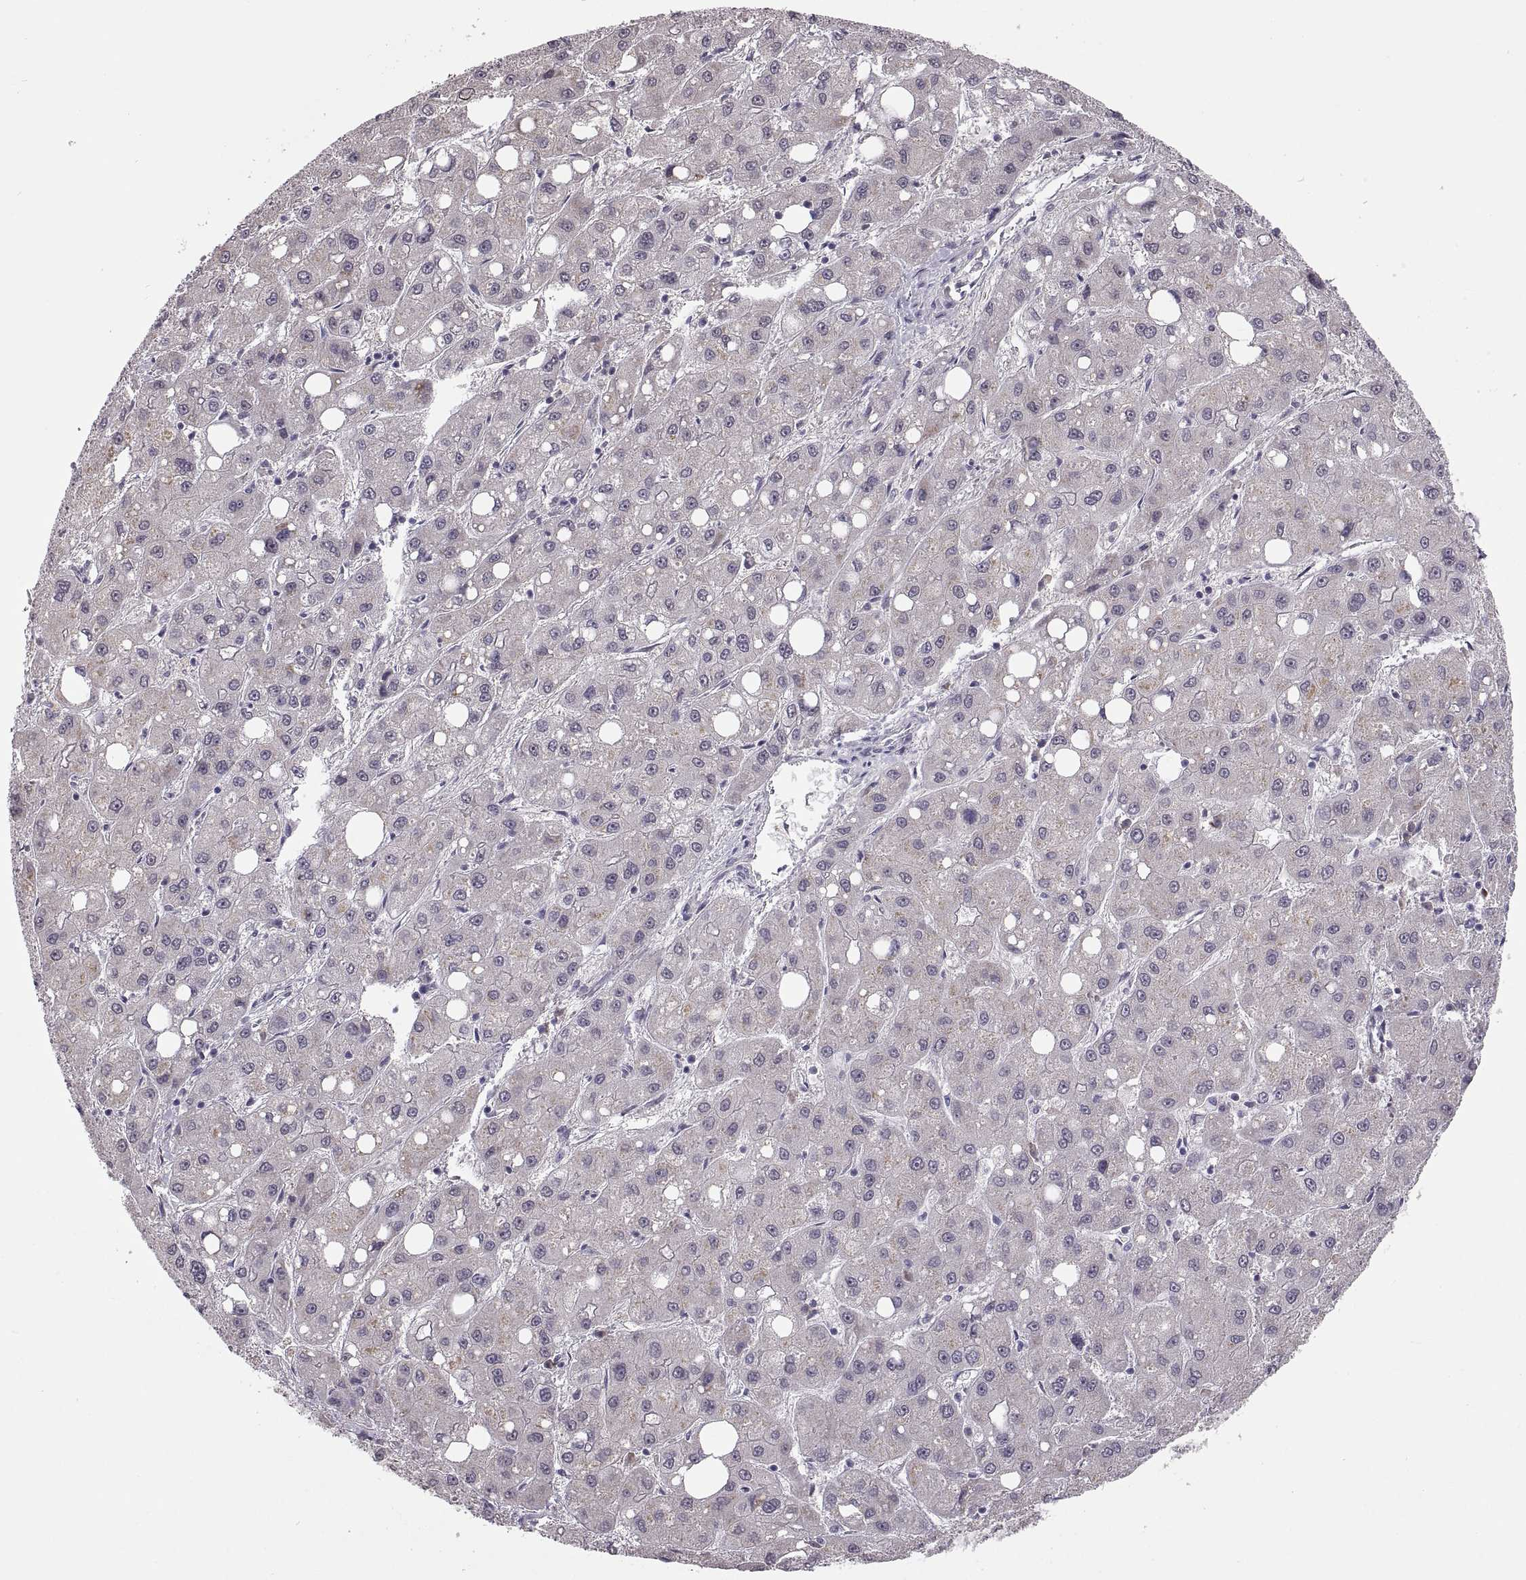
{"staining": {"intensity": "negative", "quantity": "none", "location": "none"}, "tissue": "liver cancer", "cell_type": "Tumor cells", "image_type": "cancer", "snomed": [{"axis": "morphology", "description": "Carcinoma, Hepatocellular, NOS"}, {"axis": "topography", "description": "Liver"}], "caption": "Liver cancer (hepatocellular carcinoma) was stained to show a protein in brown. There is no significant positivity in tumor cells.", "gene": "MAGEB18", "patient": {"sex": "male", "age": 73}}